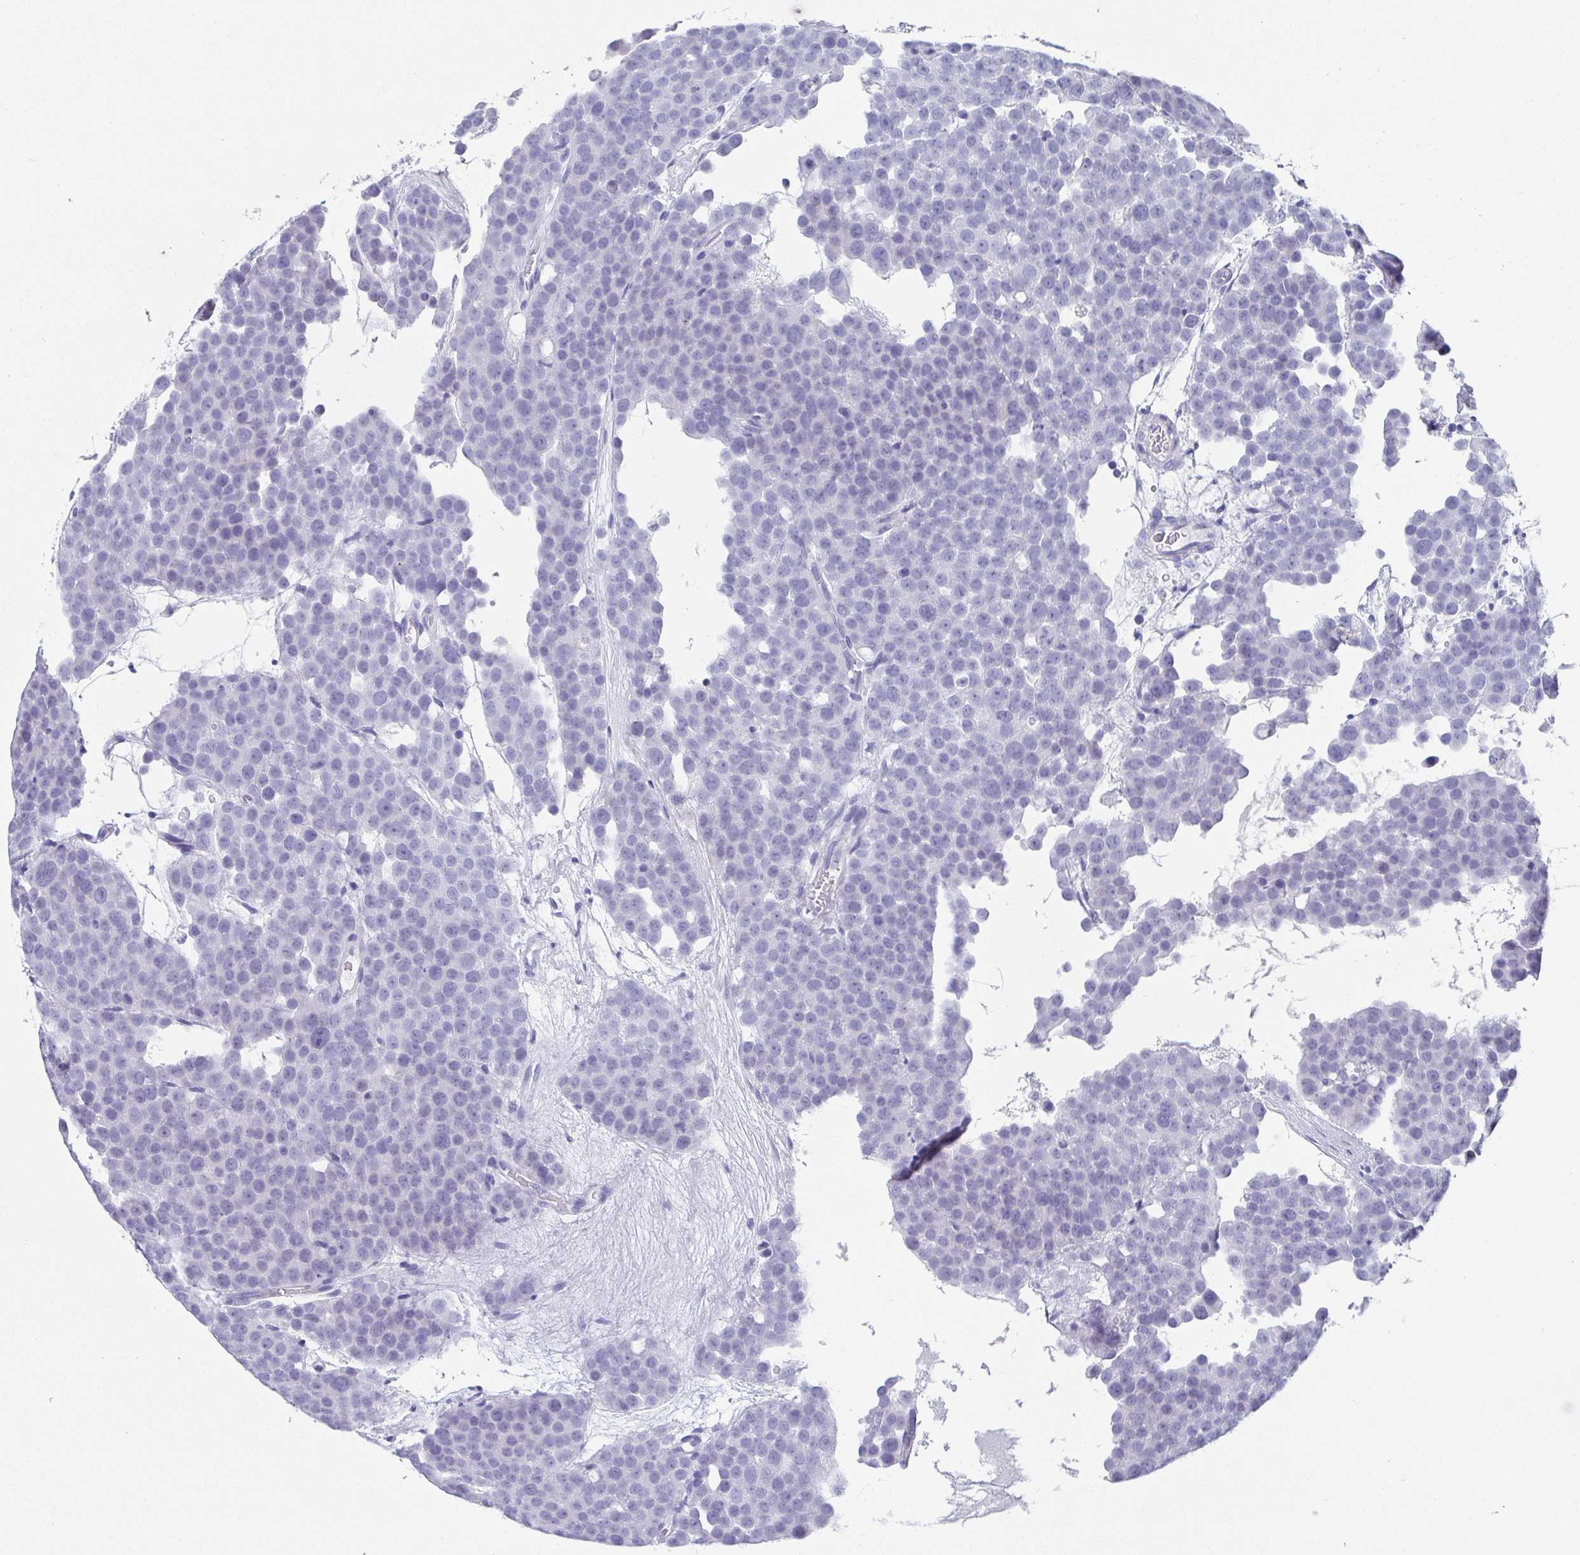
{"staining": {"intensity": "negative", "quantity": "none", "location": "none"}, "tissue": "testis cancer", "cell_type": "Tumor cells", "image_type": "cancer", "snomed": [{"axis": "morphology", "description": "Seminoma, NOS"}, {"axis": "topography", "description": "Testis"}], "caption": "An immunohistochemistry photomicrograph of testis seminoma is shown. There is no staining in tumor cells of testis seminoma.", "gene": "SCGN", "patient": {"sex": "male", "age": 71}}